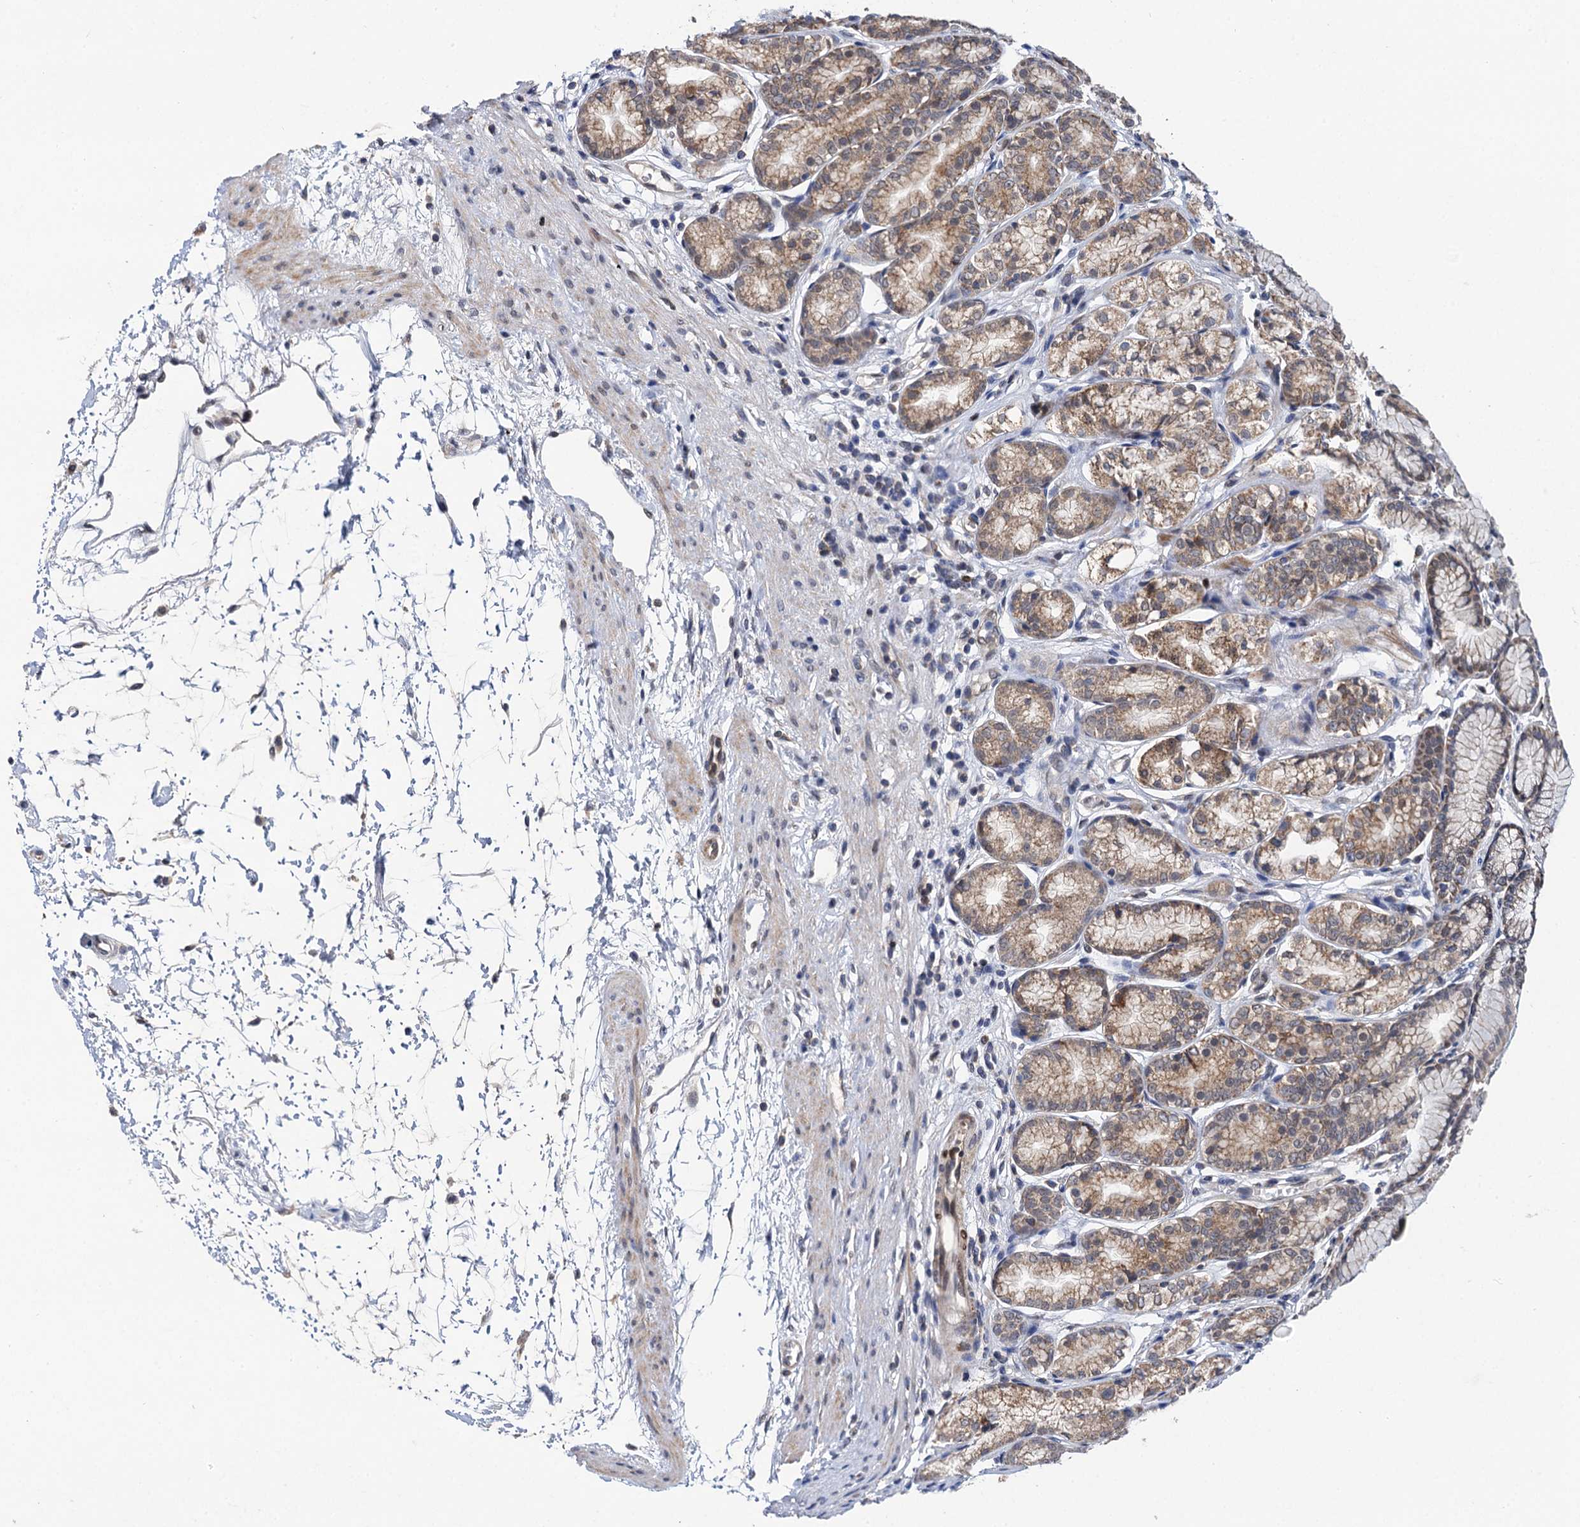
{"staining": {"intensity": "moderate", "quantity": ">75%", "location": "cytoplasmic/membranous,nuclear"}, "tissue": "stomach", "cell_type": "Glandular cells", "image_type": "normal", "snomed": [{"axis": "morphology", "description": "Normal tissue, NOS"}, {"axis": "morphology", "description": "Adenocarcinoma, NOS"}, {"axis": "morphology", "description": "Adenocarcinoma, High grade"}, {"axis": "topography", "description": "Stomach, upper"}, {"axis": "topography", "description": "Stomach"}], "caption": "Immunohistochemistry of unremarkable stomach demonstrates medium levels of moderate cytoplasmic/membranous,nuclear staining in about >75% of glandular cells. The staining was performed using DAB (3,3'-diaminobenzidine) to visualize the protein expression in brown, while the nuclei were stained in blue with hematoxylin (Magnification: 20x).", "gene": "CMPK2", "patient": {"sex": "female", "age": 65}}